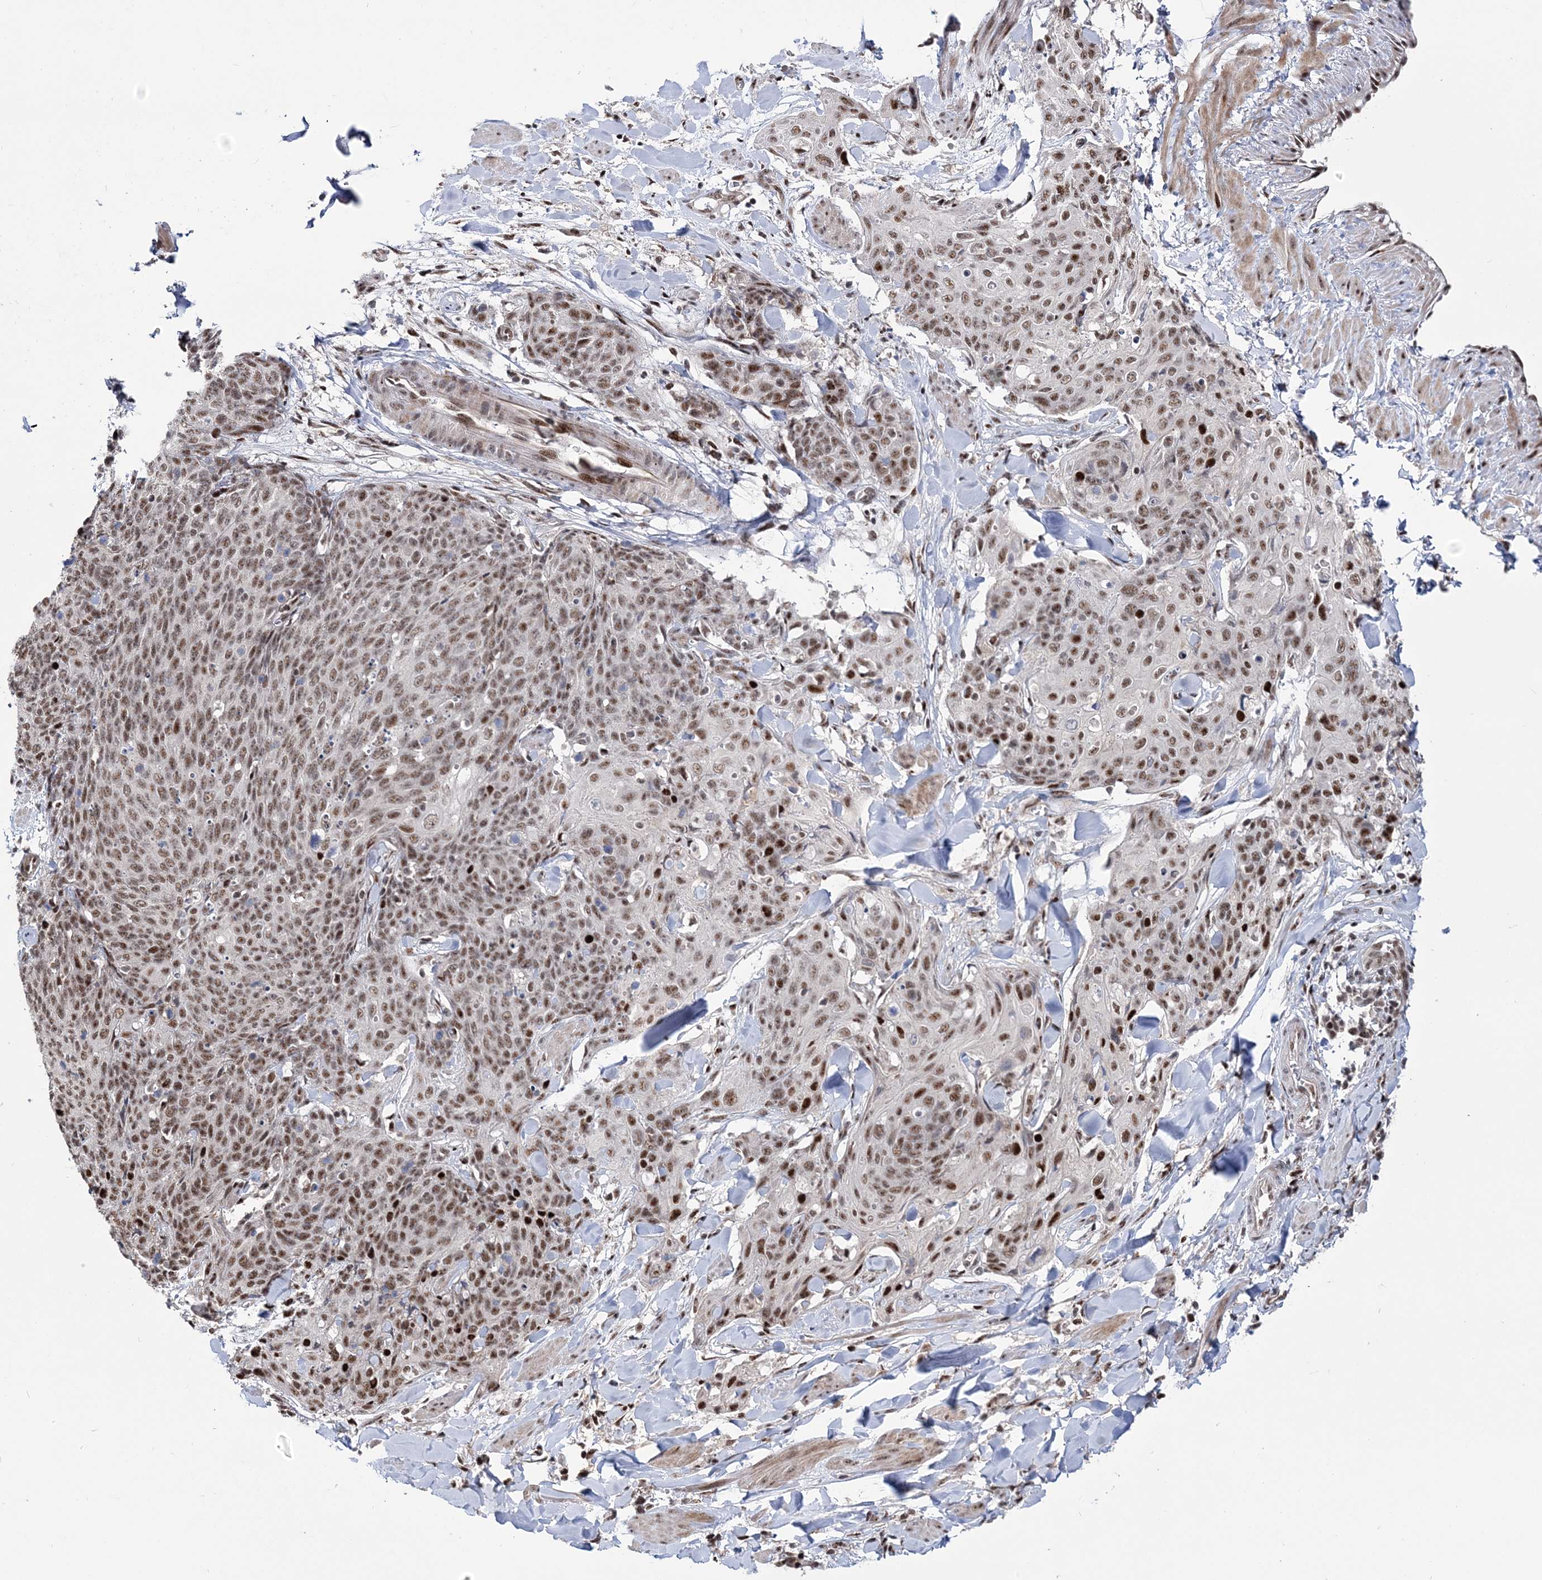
{"staining": {"intensity": "moderate", "quantity": ">75%", "location": "nuclear"}, "tissue": "skin cancer", "cell_type": "Tumor cells", "image_type": "cancer", "snomed": [{"axis": "morphology", "description": "Squamous cell carcinoma, NOS"}, {"axis": "topography", "description": "Skin"}, {"axis": "topography", "description": "Vulva"}], "caption": "Moderate nuclear positivity is present in about >75% of tumor cells in skin cancer. The protein is shown in brown color, while the nuclei are stained blue.", "gene": "TATDN2", "patient": {"sex": "female", "age": 85}}